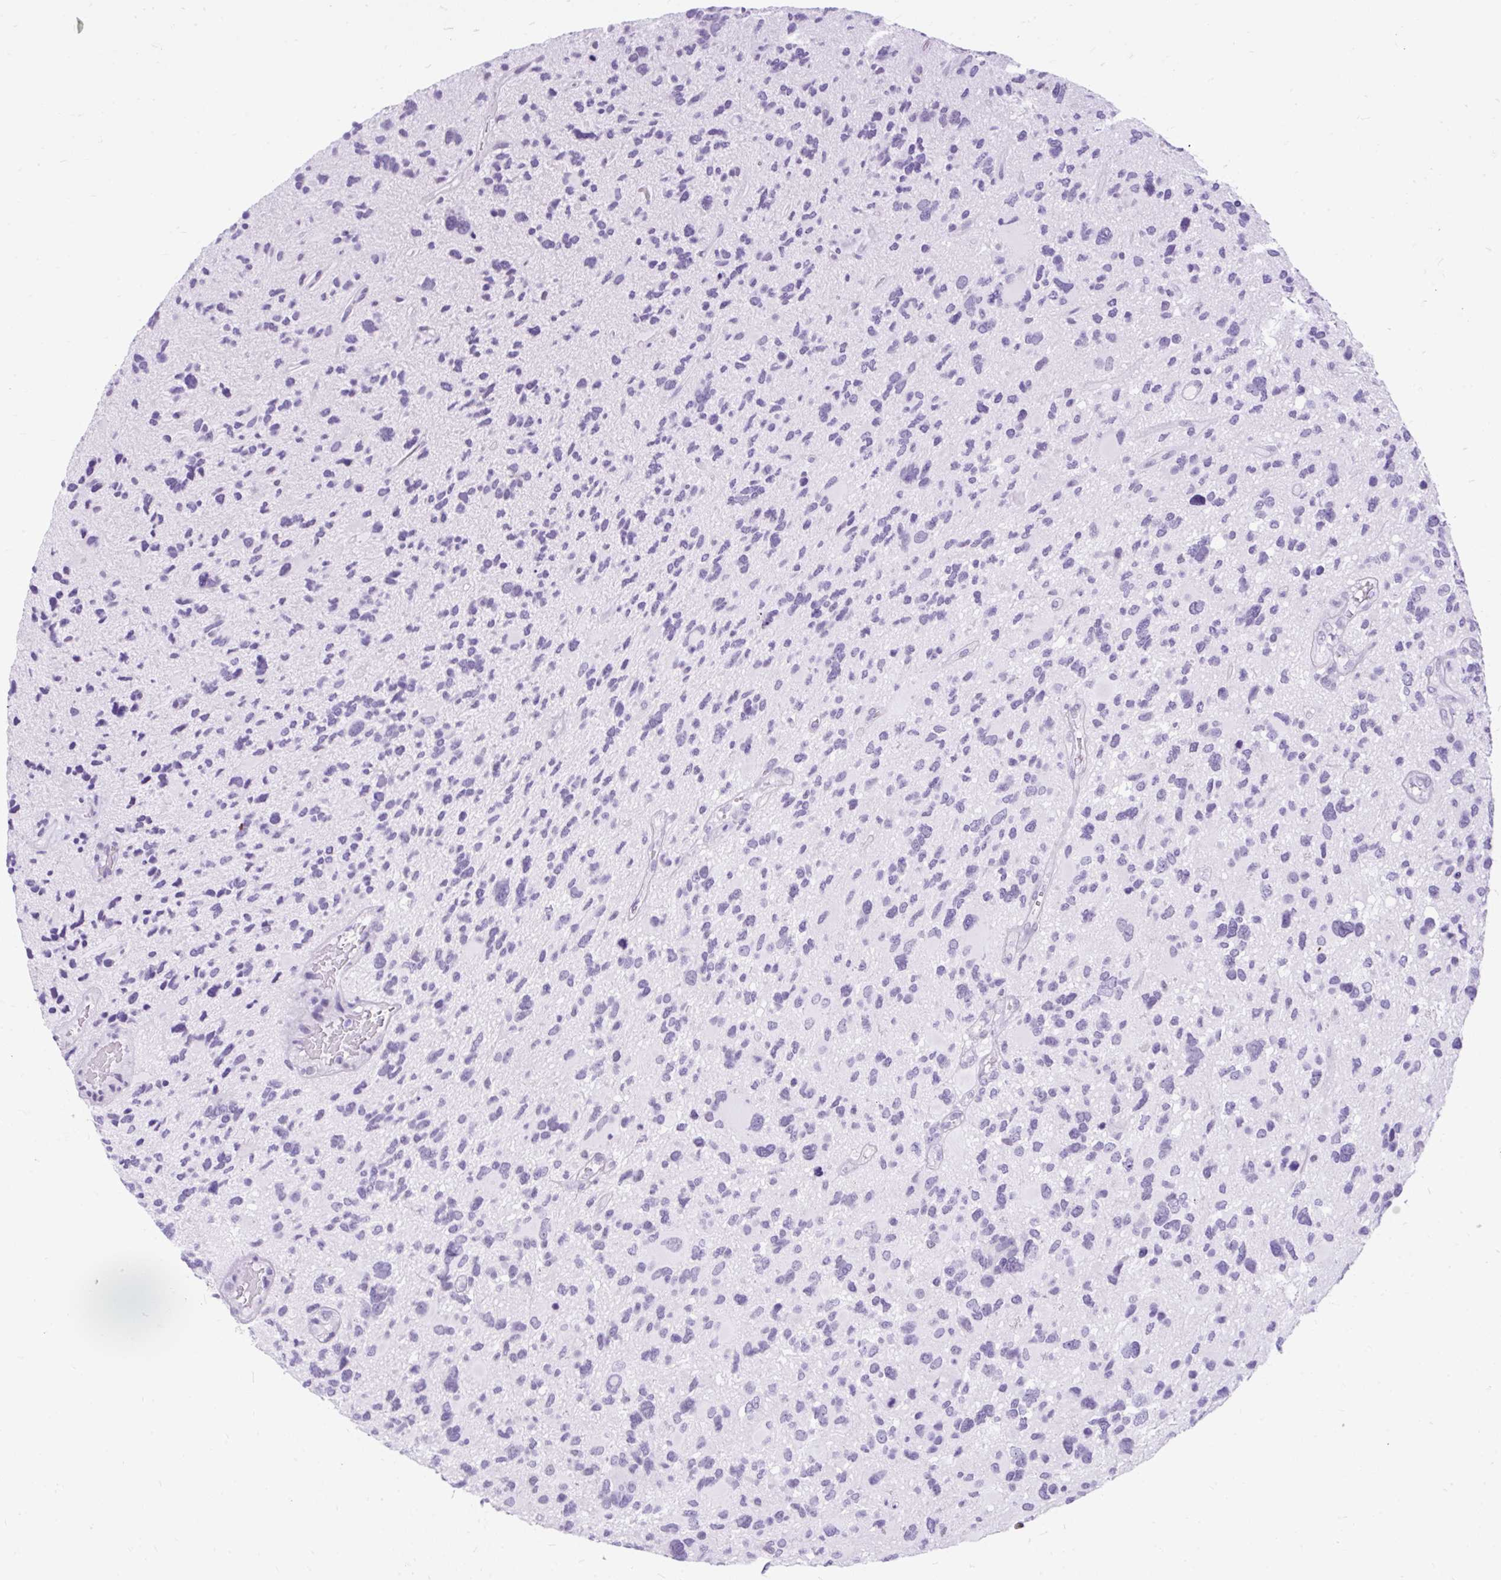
{"staining": {"intensity": "negative", "quantity": "none", "location": "none"}, "tissue": "glioma", "cell_type": "Tumor cells", "image_type": "cancer", "snomed": [{"axis": "morphology", "description": "Glioma, malignant, High grade"}, {"axis": "topography", "description": "Brain"}], "caption": "The photomicrograph reveals no significant positivity in tumor cells of high-grade glioma (malignant).", "gene": "SCGB1A1", "patient": {"sex": "female", "age": 11}}